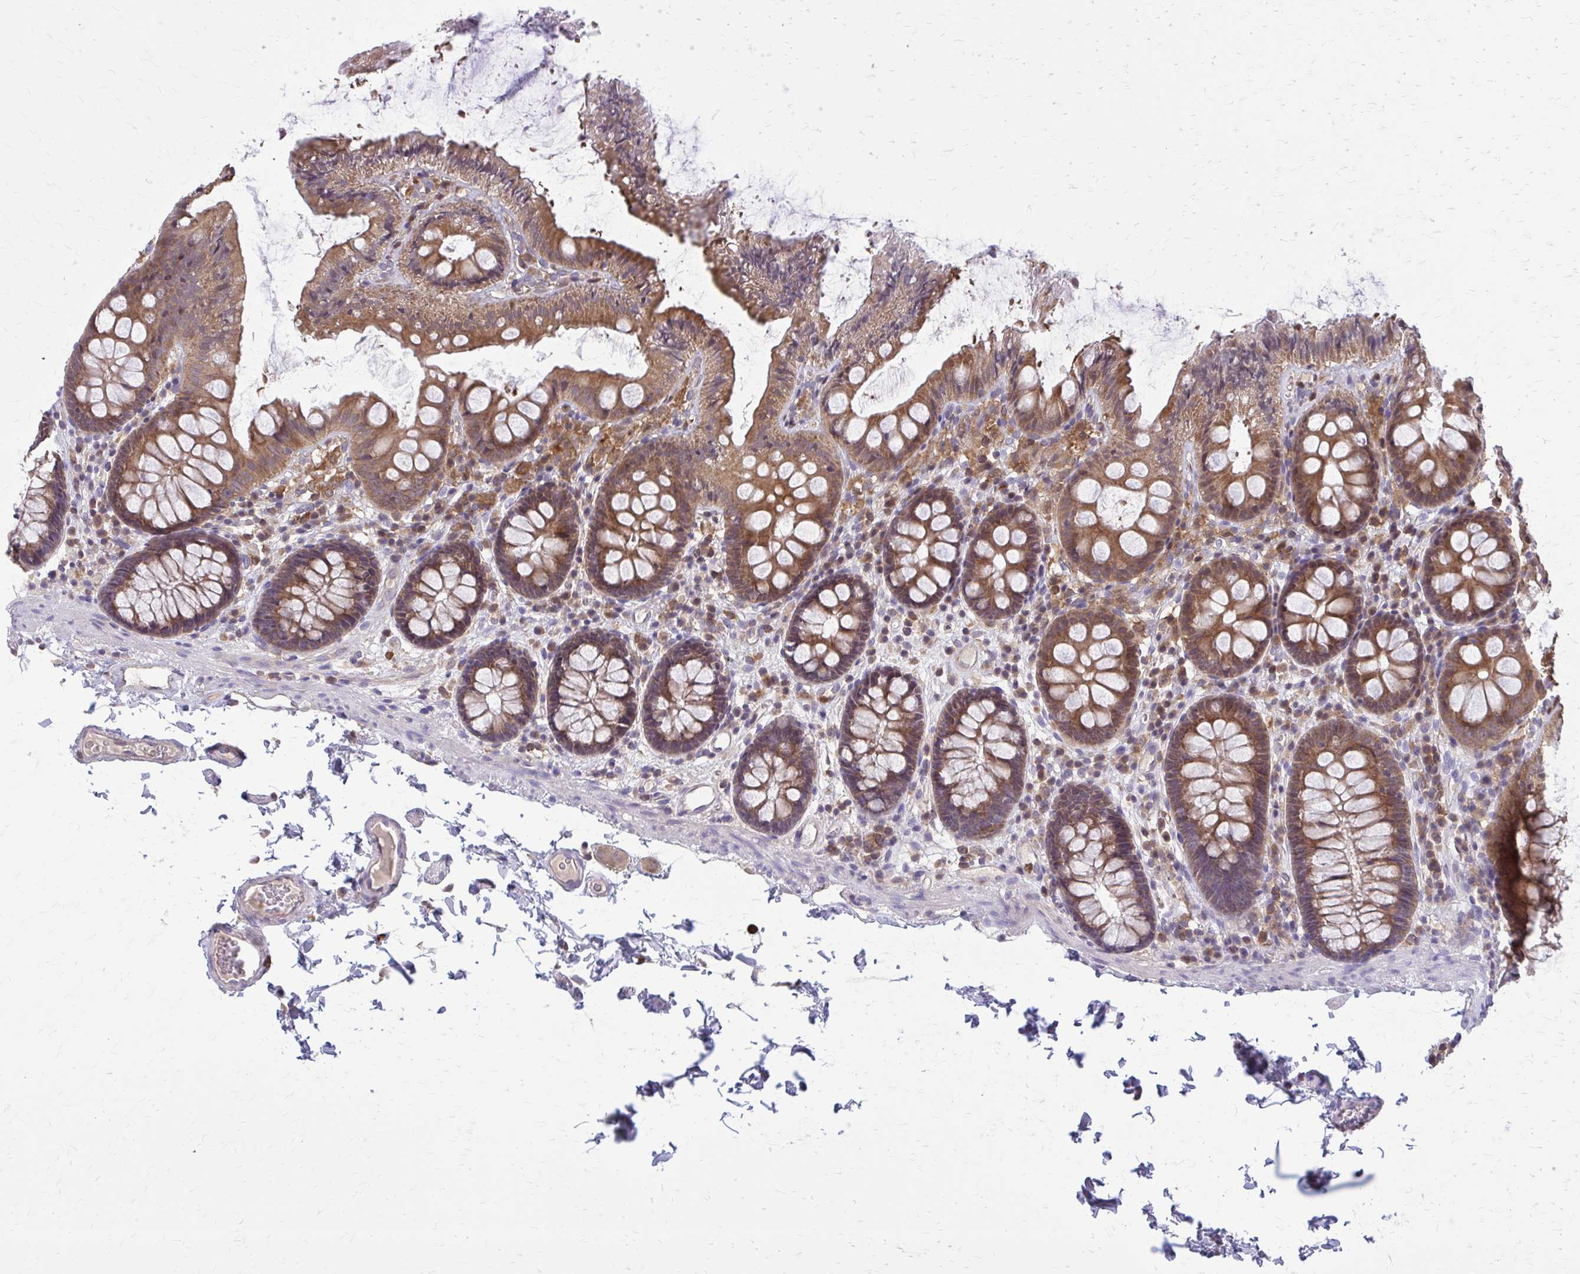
{"staining": {"intensity": "weak", "quantity": ">75%", "location": "cytoplasmic/membranous"}, "tissue": "colon", "cell_type": "Endothelial cells", "image_type": "normal", "snomed": [{"axis": "morphology", "description": "Normal tissue, NOS"}, {"axis": "topography", "description": "Colon"}], "caption": "DAB immunohistochemical staining of unremarkable colon exhibits weak cytoplasmic/membranous protein expression in about >75% of endothelial cells. (DAB (3,3'-diaminobenzidine) IHC, brown staining for protein, blue staining for nuclei).", "gene": "NRBF2", "patient": {"sex": "male", "age": 84}}